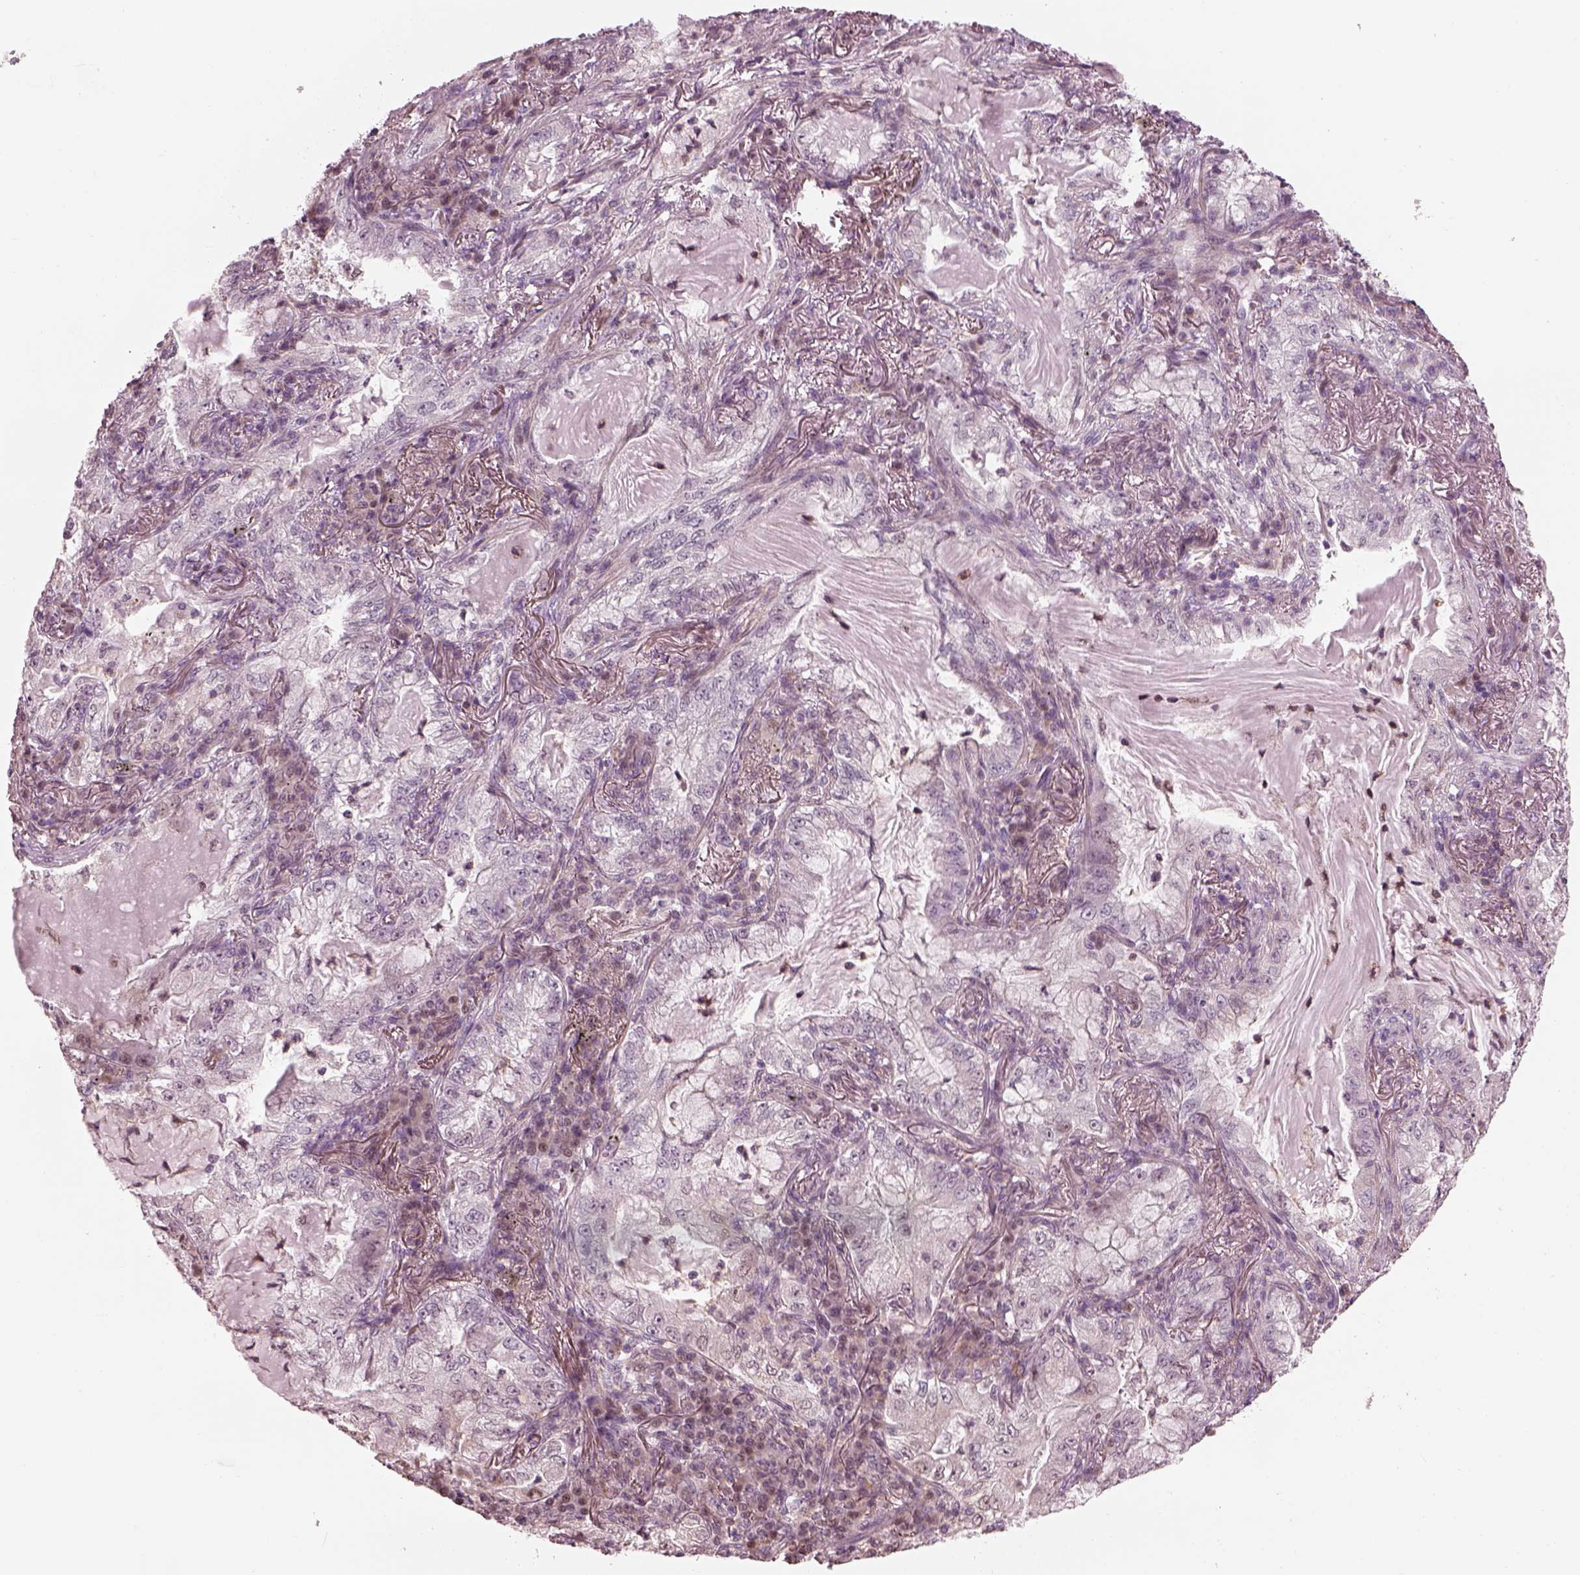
{"staining": {"intensity": "negative", "quantity": "none", "location": "none"}, "tissue": "lung cancer", "cell_type": "Tumor cells", "image_type": "cancer", "snomed": [{"axis": "morphology", "description": "Adenocarcinoma, NOS"}, {"axis": "topography", "description": "Lung"}], "caption": "Tumor cells are negative for brown protein staining in lung cancer.", "gene": "BFSP1", "patient": {"sex": "female", "age": 73}}